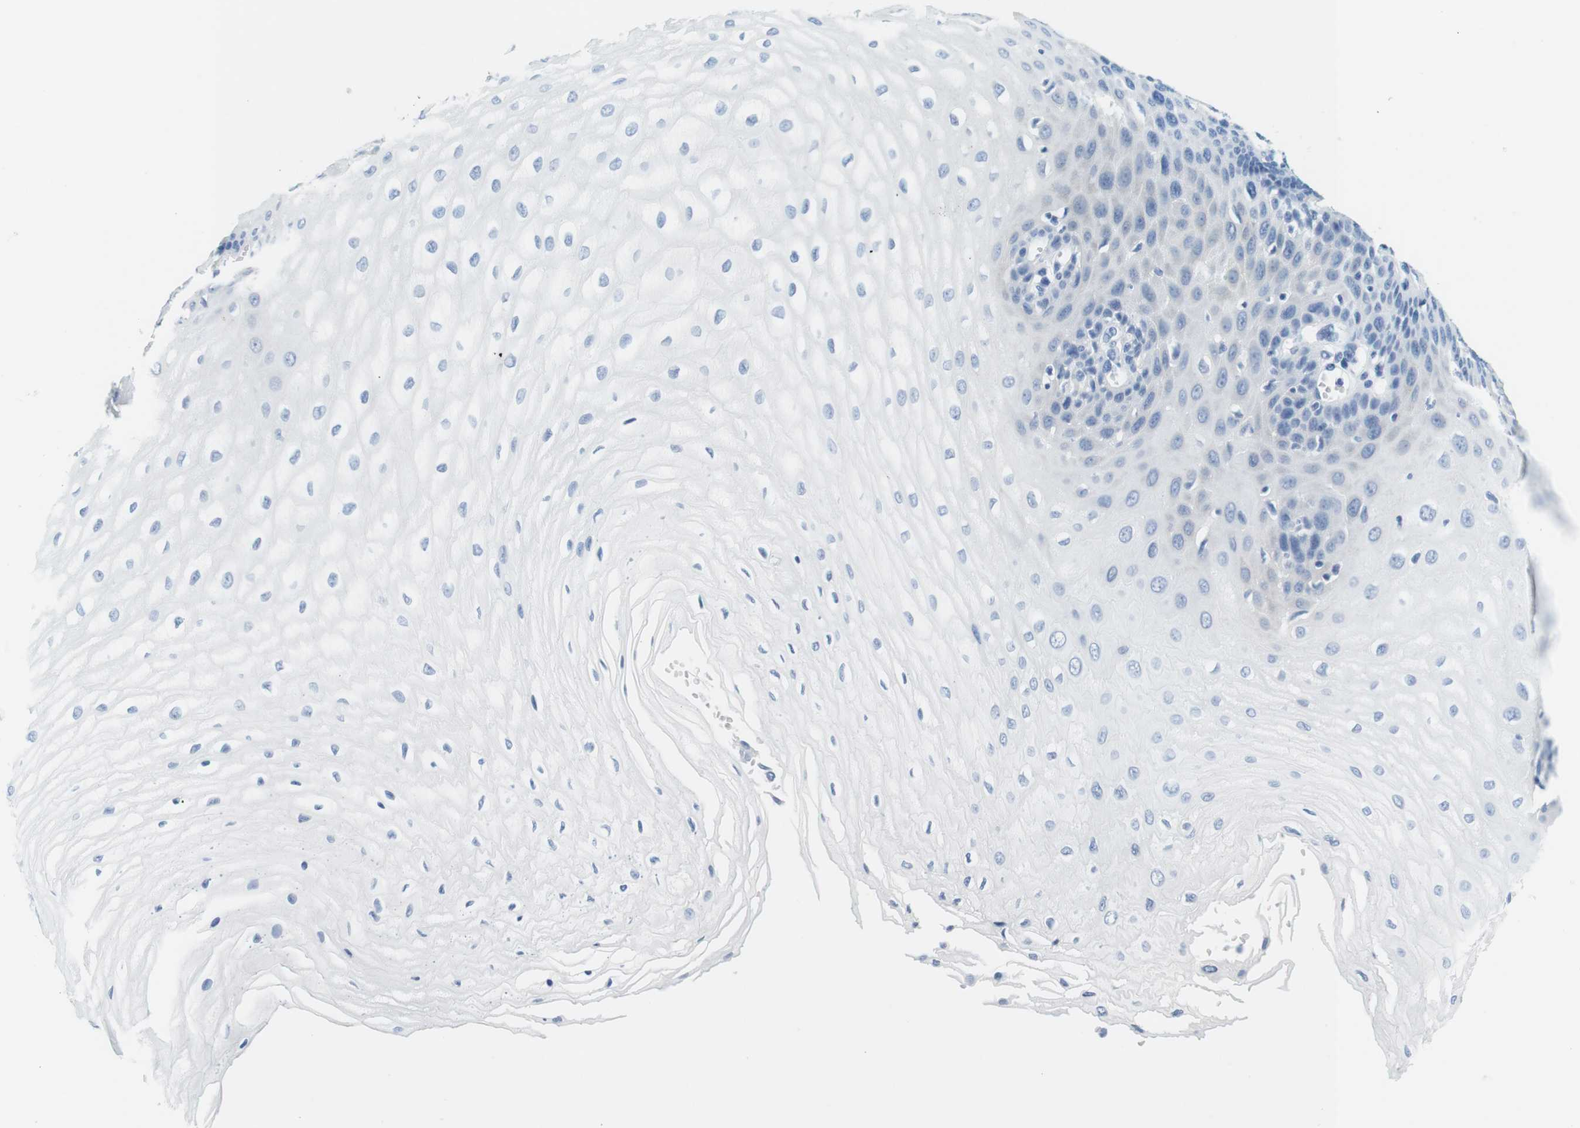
{"staining": {"intensity": "weak", "quantity": "<25%", "location": "cytoplasmic/membranous"}, "tissue": "esophagus", "cell_type": "Squamous epithelial cells", "image_type": "normal", "snomed": [{"axis": "morphology", "description": "Normal tissue, NOS"}, {"axis": "morphology", "description": "Squamous cell carcinoma, NOS"}, {"axis": "topography", "description": "Esophagus"}], "caption": "Immunohistochemistry (IHC) of unremarkable human esophagus displays no expression in squamous epithelial cells. (DAB immunohistochemistry (IHC) with hematoxylin counter stain).", "gene": "CYP2C9", "patient": {"sex": "male", "age": 65}}